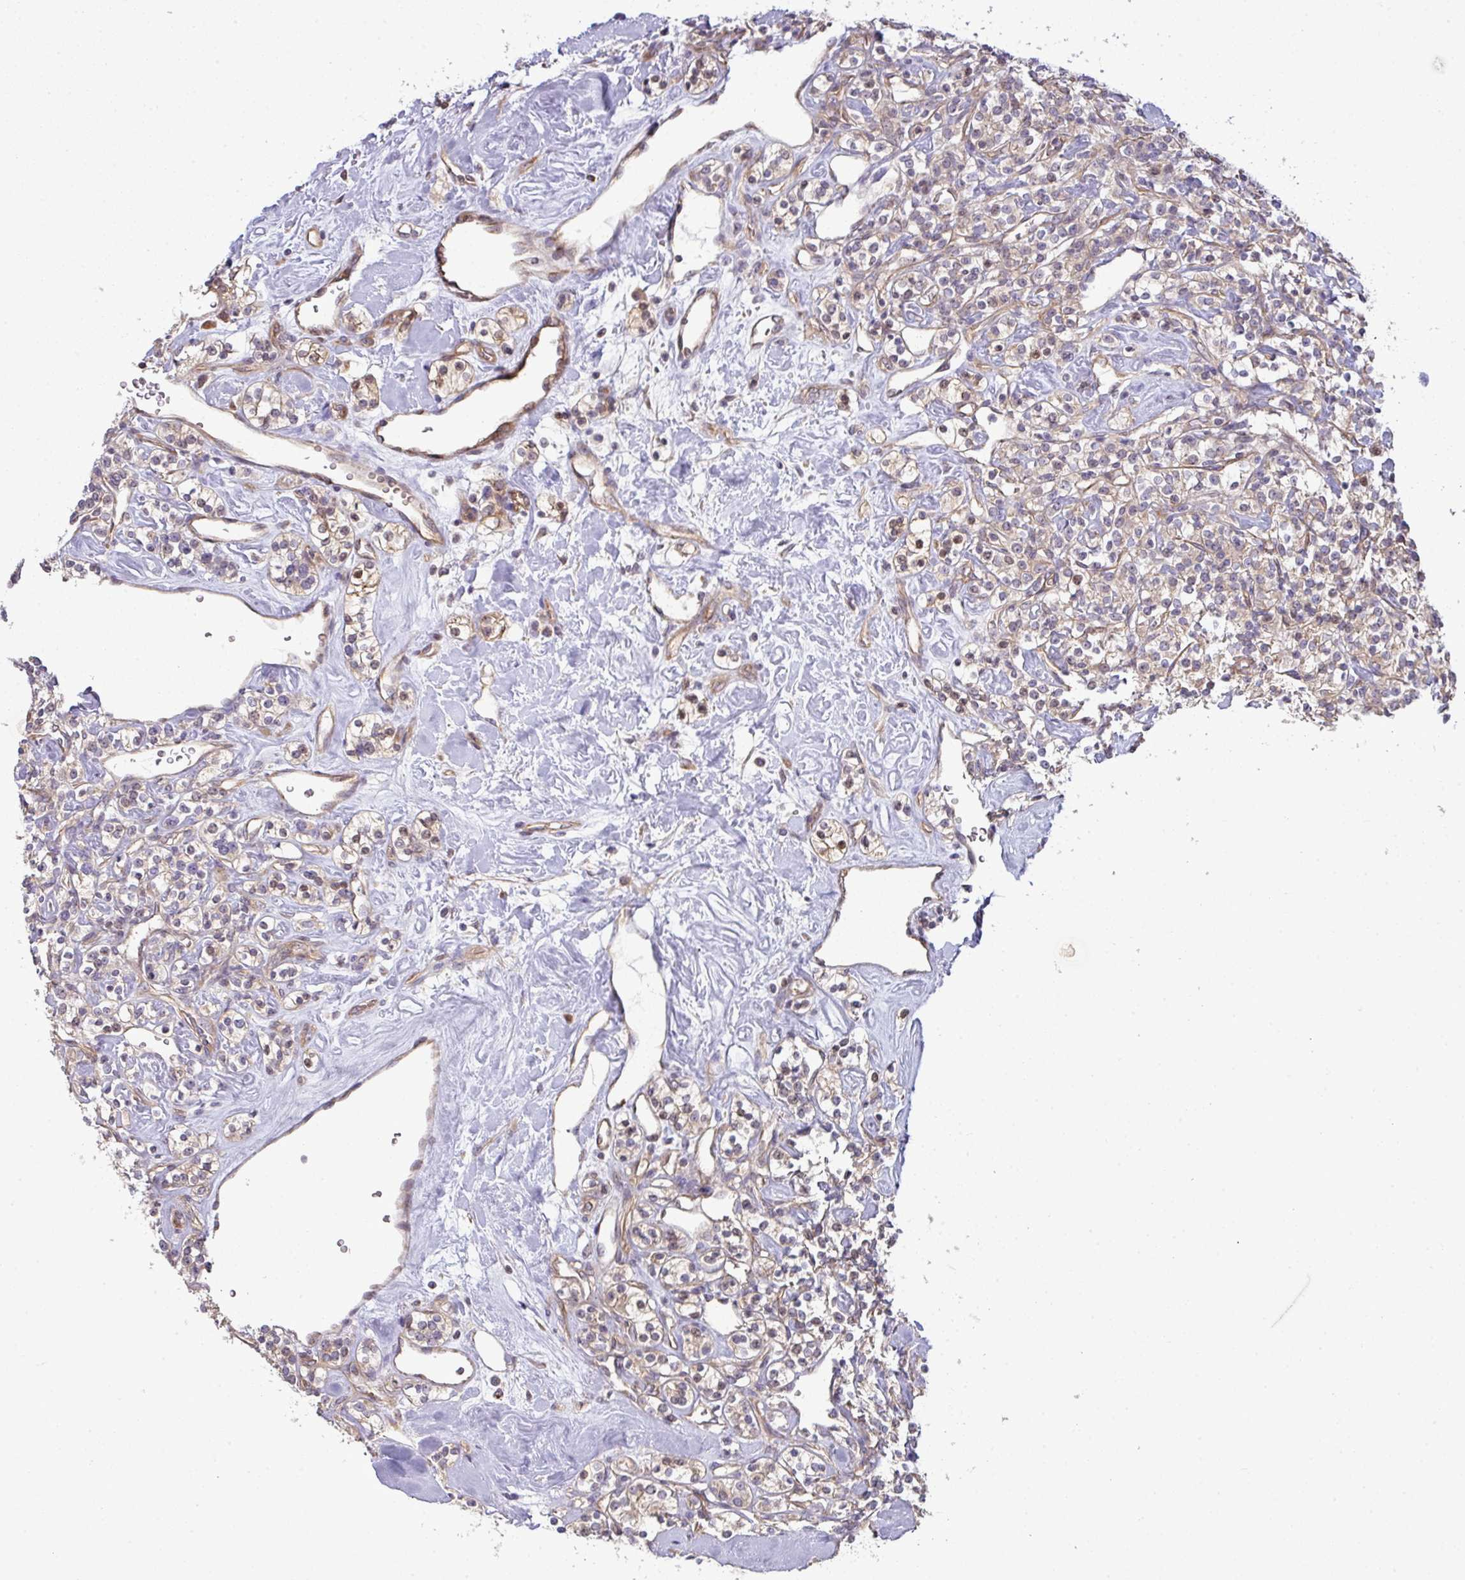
{"staining": {"intensity": "weak", "quantity": ">75%", "location": "cytoplasmic/membranous"}, "tissue": "renal cancer", "cell_type": "Tumor cells", "image_type": "cancer", "snomed": [{"axis": "morphology", "description": "Adenocarcinoma, NOS"}, {"axis": "topography", "description": "Kidney"}], "caption": "Renal adenocarcinoma tissue demonstrates weak cytoplasmic/membranous expression in about >75% of tumor cells", "gene": "TIMMDC1", "patient": {"sex": "male", "age": 77}}